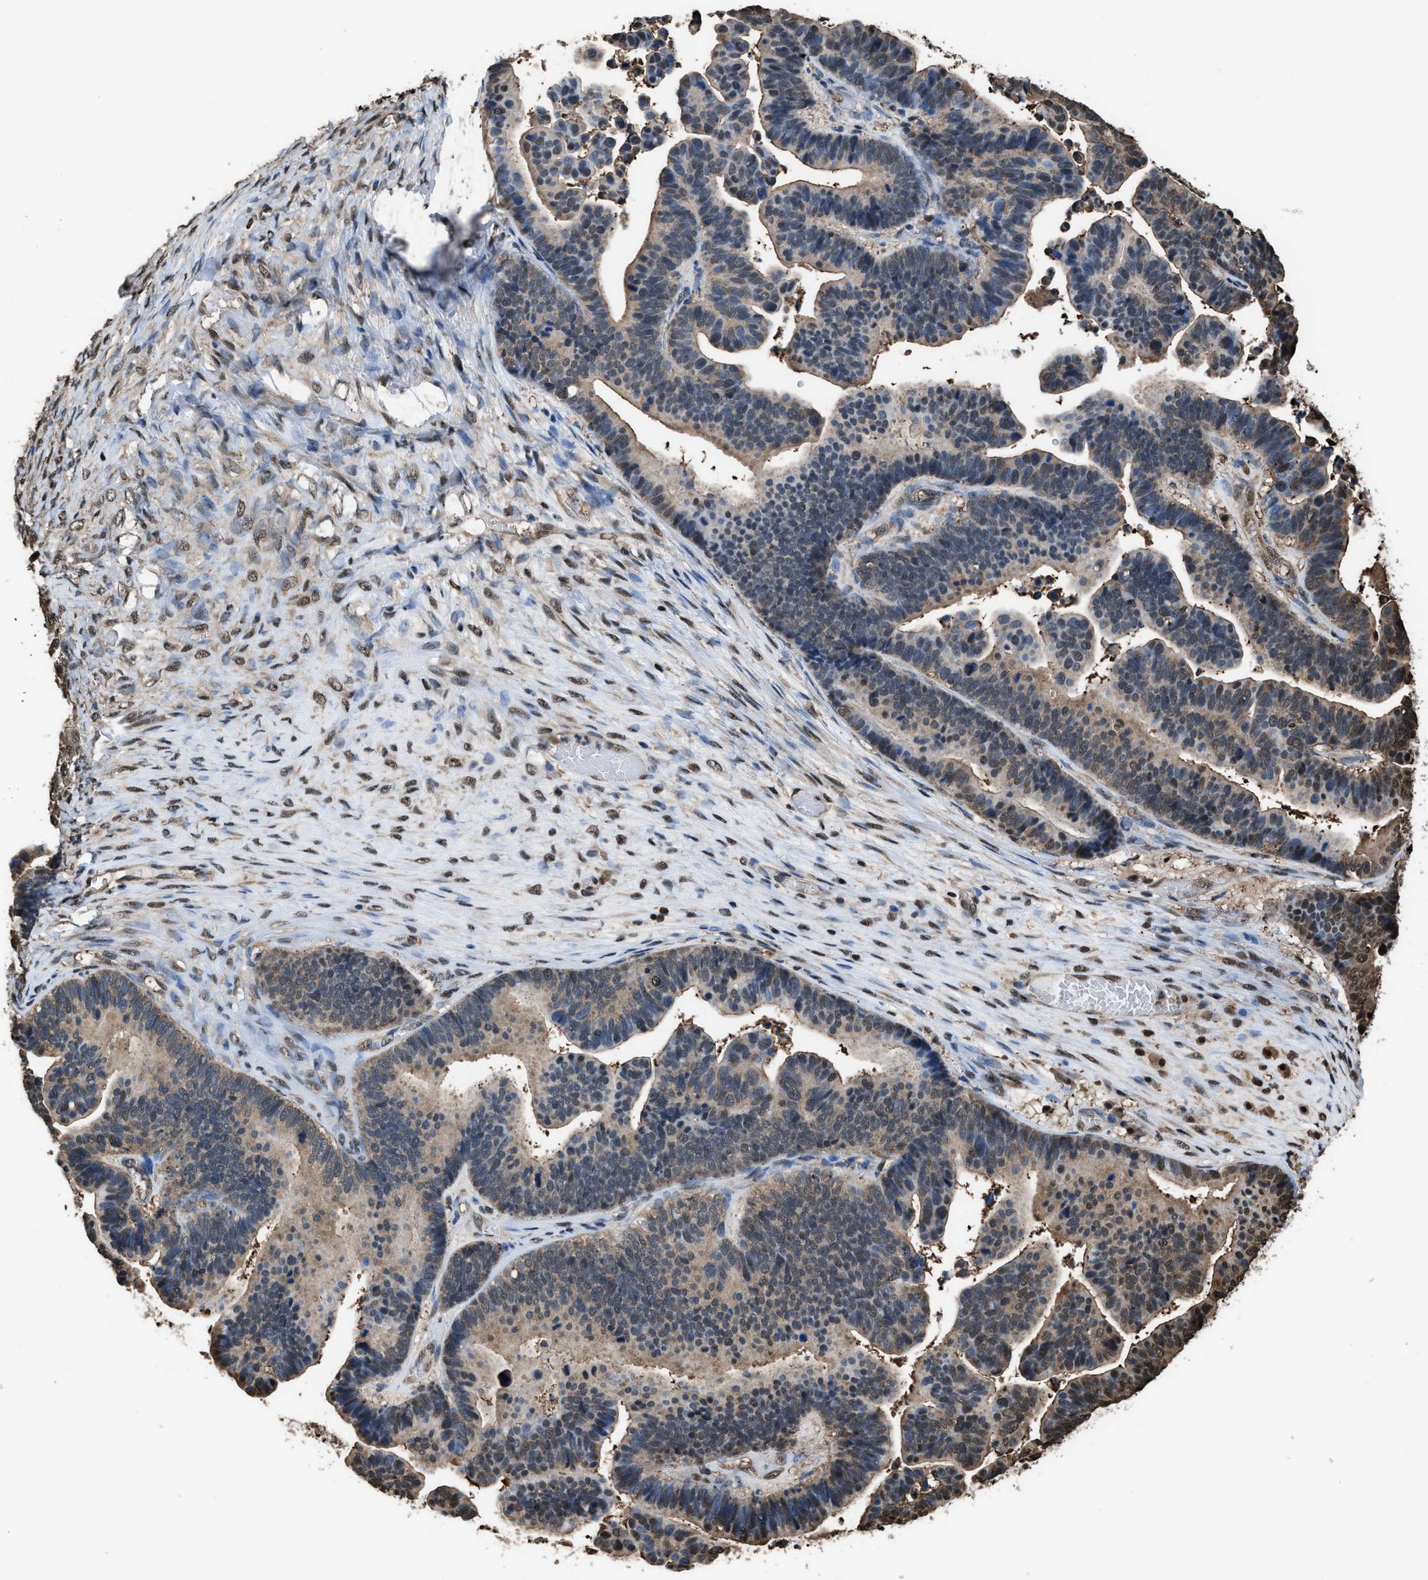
{"staining": {"intensity": "moderate", "quantity": "25%-75%", "location": "cytoplasmic/membranous,nuclear"}, "tissue": "ovarian cancer", "cell_type": "Tumor cells", "image_type": "cancer", "snomed": [{"axis": "morphology", "description": "Cystadenocarcinoma, serous, NOS"}, {"axis": "topography", "description": "Ovary"}], "caption": "An image of human ovarian cancer stained for a protein displays moderate cytoplasmic/membranous and nuclear brown staining in tumor cells. Ihc stains the protein in brown and the nuclei are stained blue.", "gene": "FNTA", "patient": {"sex": "female", "age": 56}}